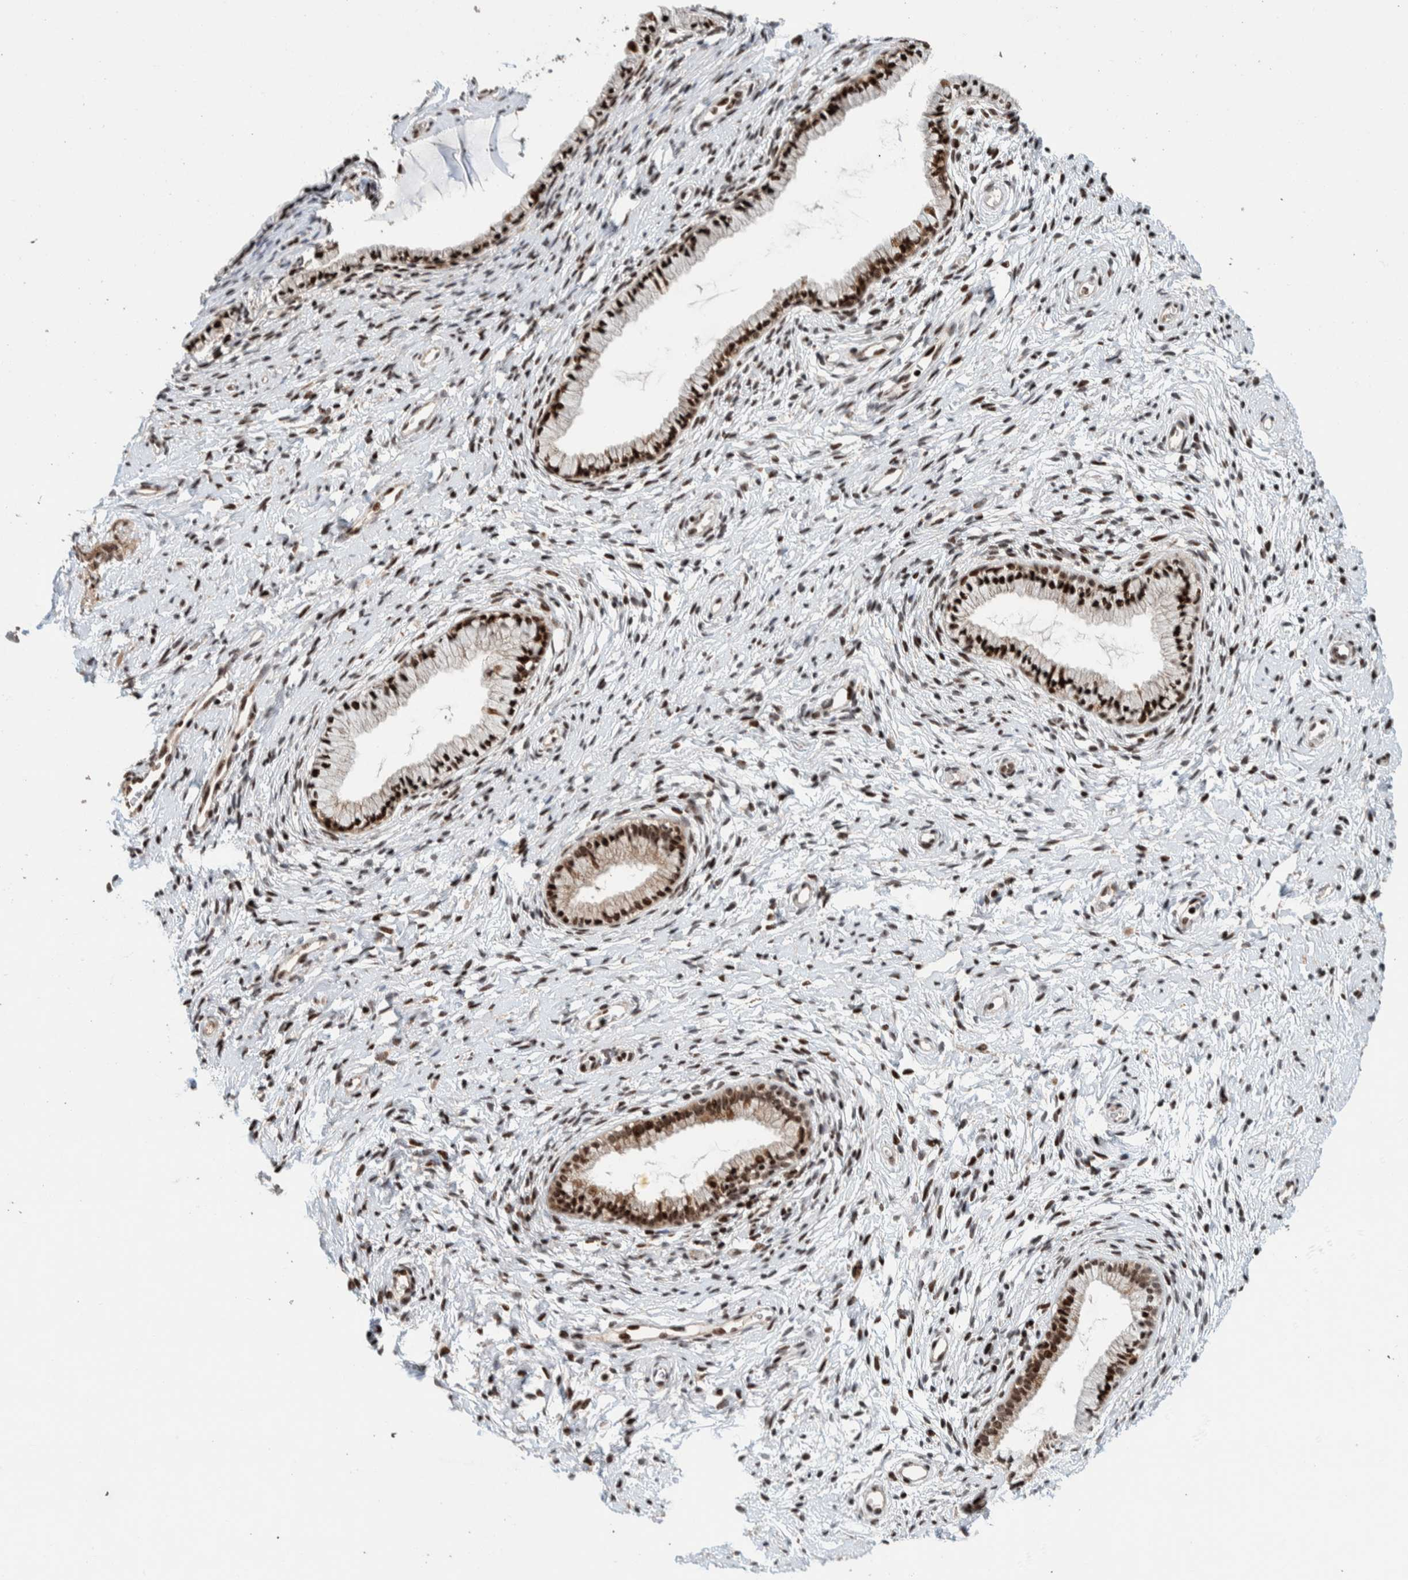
{"staining": {"intensity": "strong", "quantity": ">75%", "location": "nuclear"}, "tissue": "cervix", "cell_type": "Glandular cells", "image_type": "normal", "snomed": [{"axis": "morphology", "description": "Normal tissue, NOS"}, {"axis": "topography", "description": "Cervix"}], "caption": "The immunohistochemical stain labels strong nuclear staining in glandular cells of unremarkable cervix. The protein of interest is shown in brown color, while the nuclei are stained blue.", "gene": "CHD4", "patient": {"sex": "female", "age": 72}}